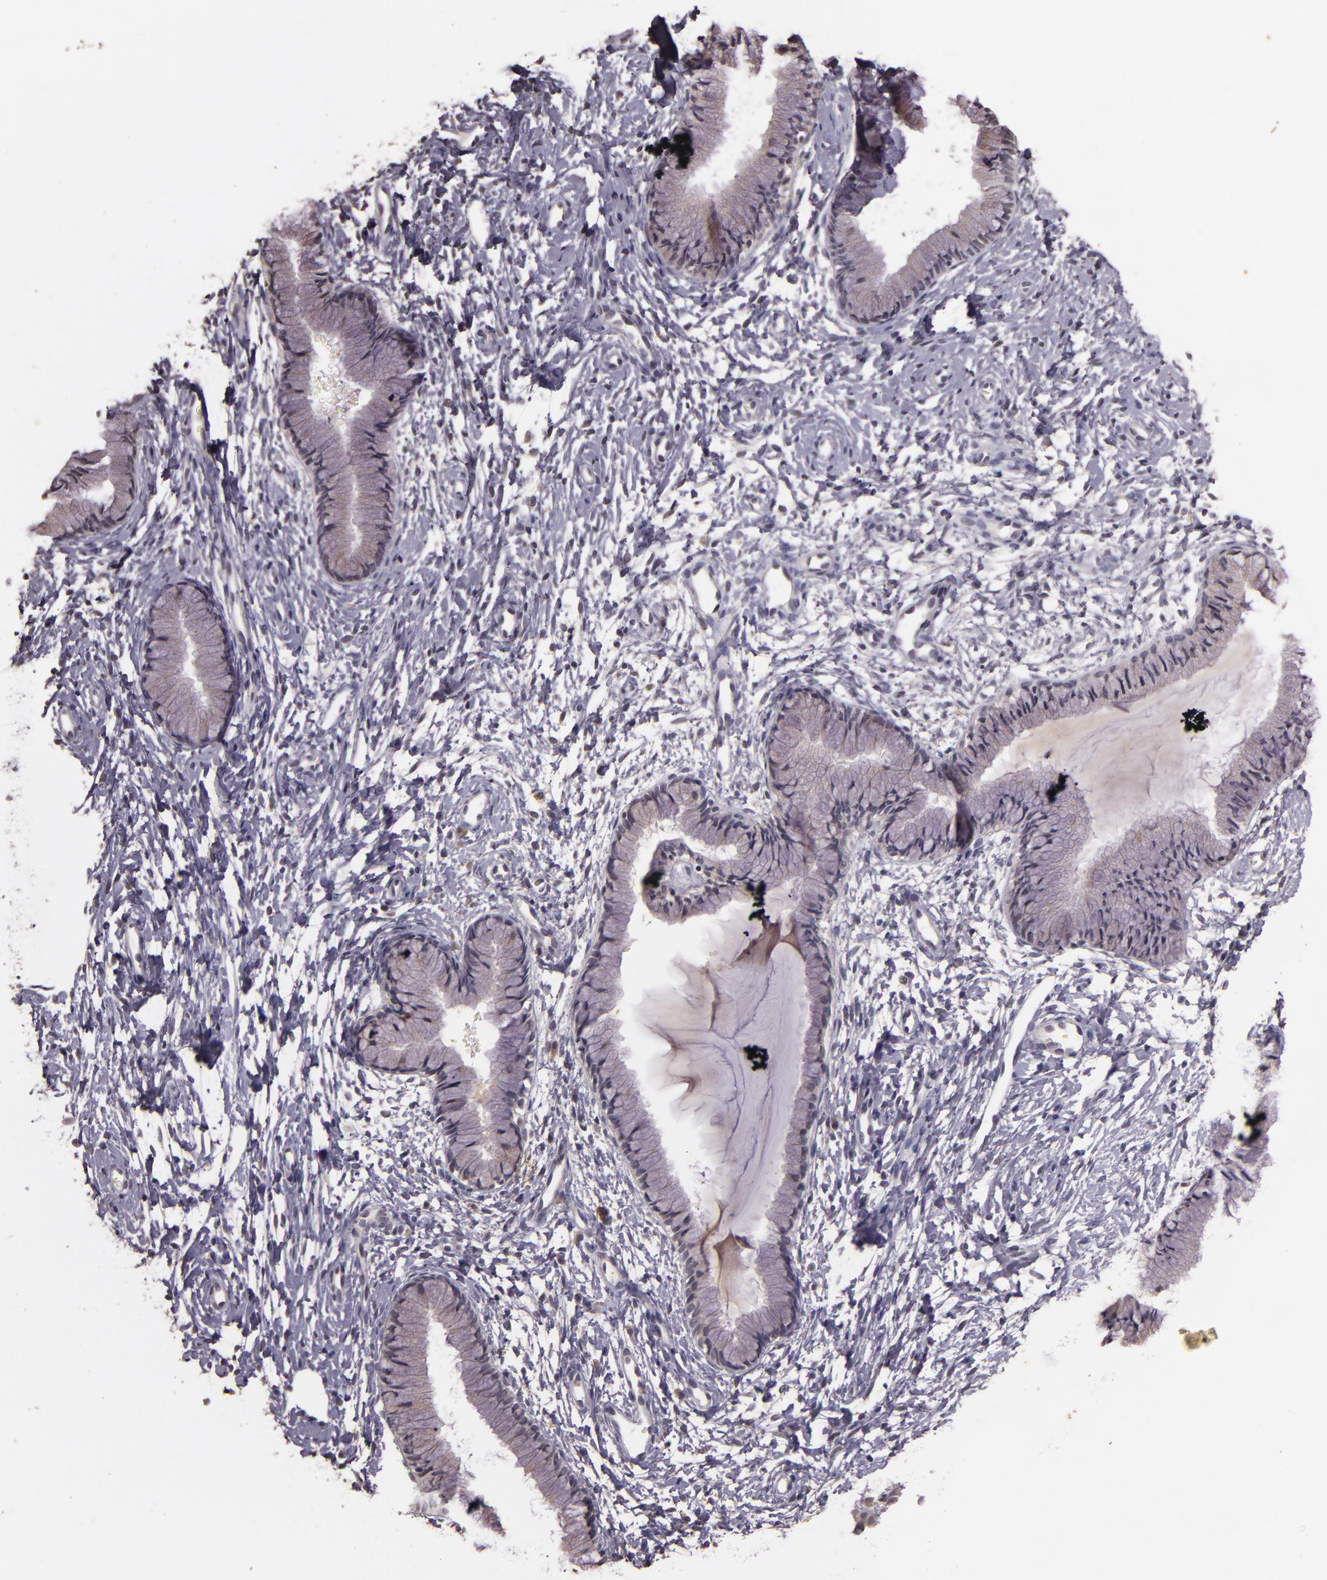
{"staining": {"intensity": "negative", "quantity": "none", "location": "none"}, "tissue": "cervix", "cell_type": "Glandular cells", "image_type": "normal", "snomed": [{"axis": "morphology", "description": "Normal tissue, NOS"}, {"axis": "topography", "description": "Cervix"}], "caption": "This photomicrograph is of benign cervix stained with immunohistochemistry (IHC) to label a protein in brown with the nuclei are counter-stained blue. There is no staining in glandular cells. The staining is performed using DAB (3,3'-diaminobenzidine) brown chromogen with nuclei counter-stained in using hematoxylin.", "gene": "TFF1", "patient": {"sex": "female", "age": 46}}